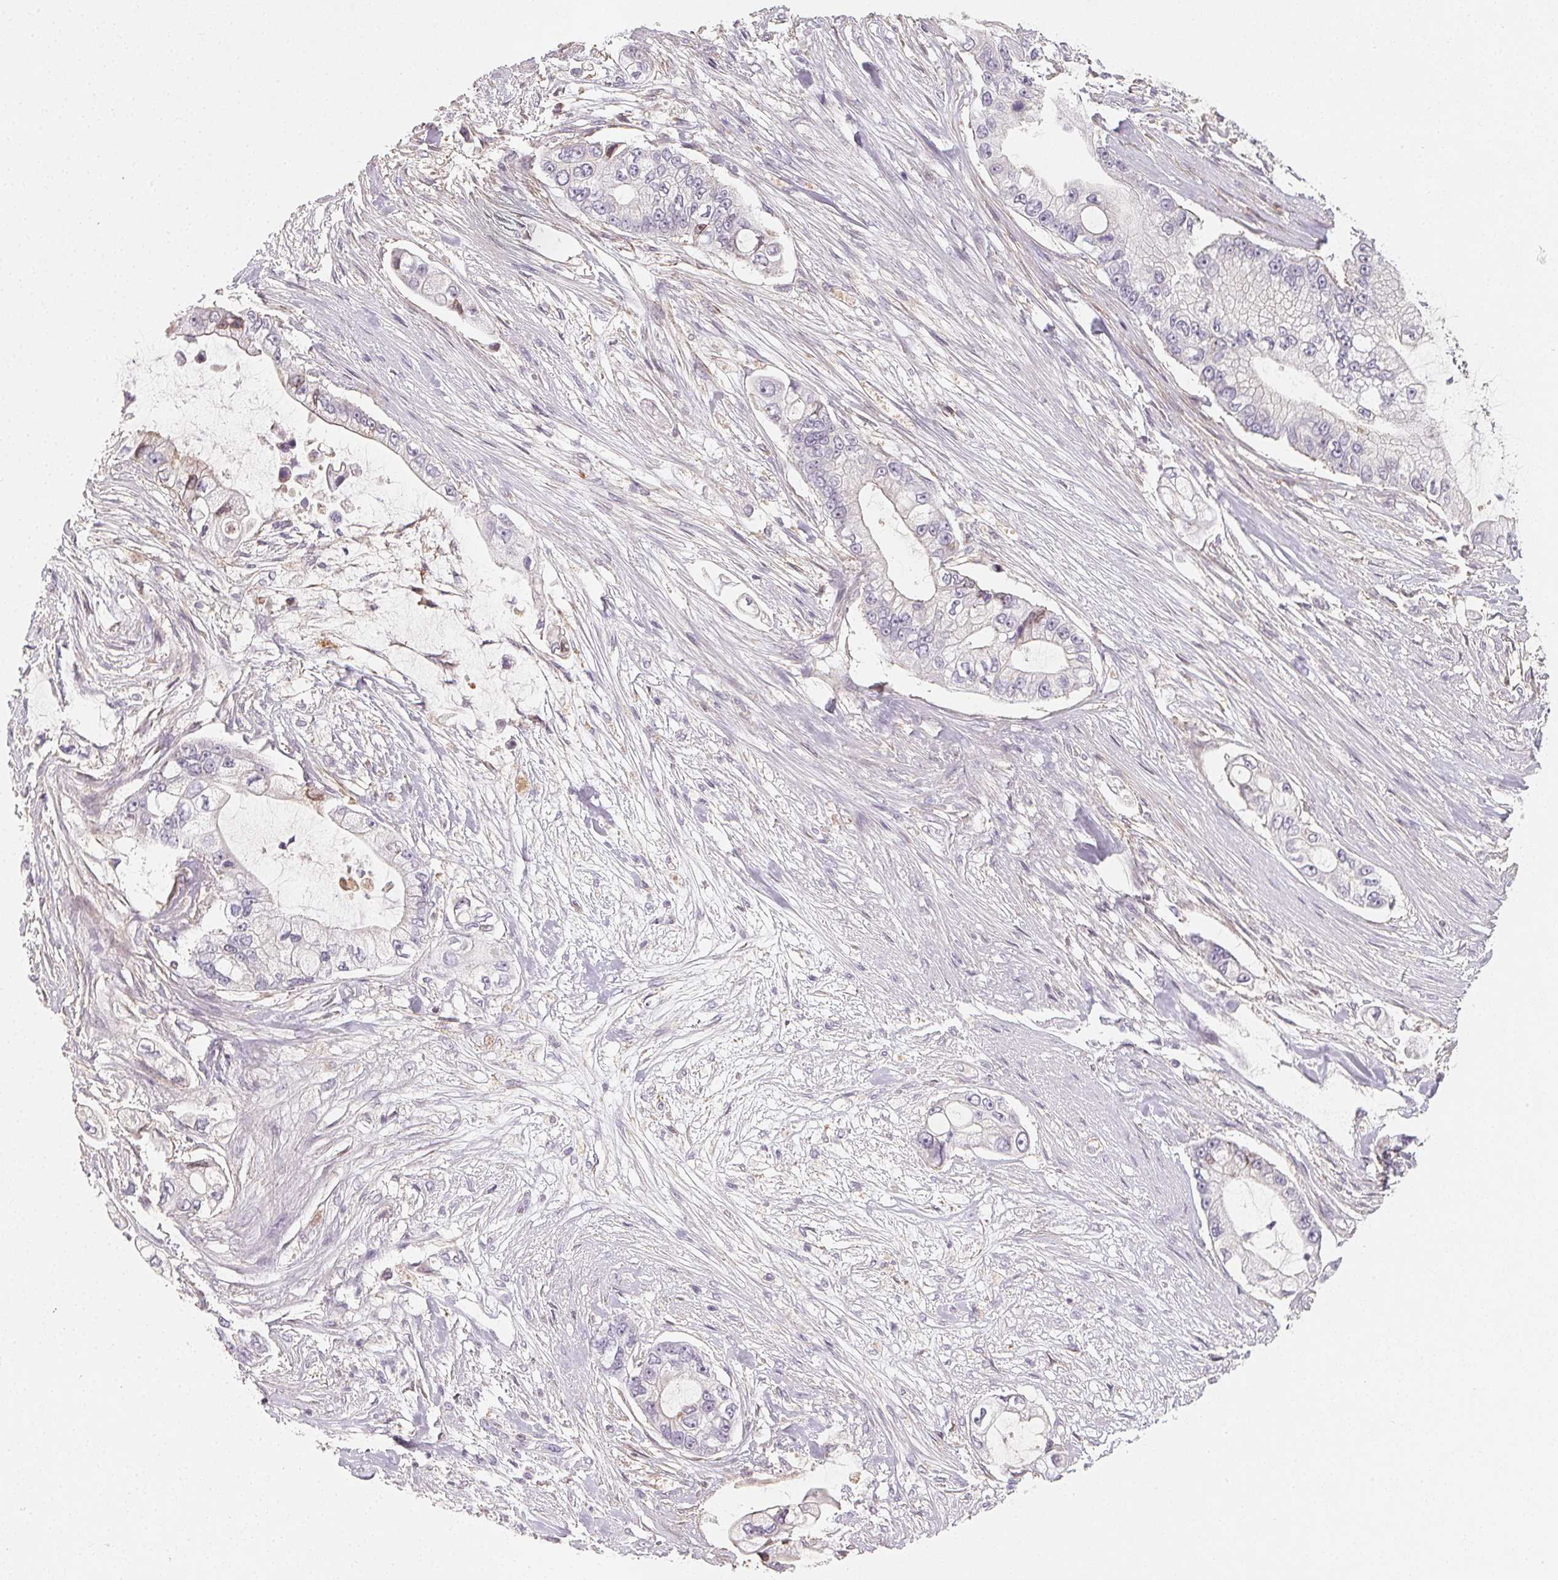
{"staining": {"intensity": "negative", "quantity": "none", "location": "none"}, "tissue": "pancreatic cancer", "cell_type": "Tumor cells", "image_type": "cancer", "snomed": [{"axis": "morphology", "description": "Adenocarcinoma, NOS"}, {"axis": "topography", "description": "Pancreas"}], "caption": "Pancreatic cancer stained for a protein using immunohistochemistry (IHC) displays no staining tumor cells.", "gene": "LRRC23", "patient": {"sex": "female", "age": 69}}